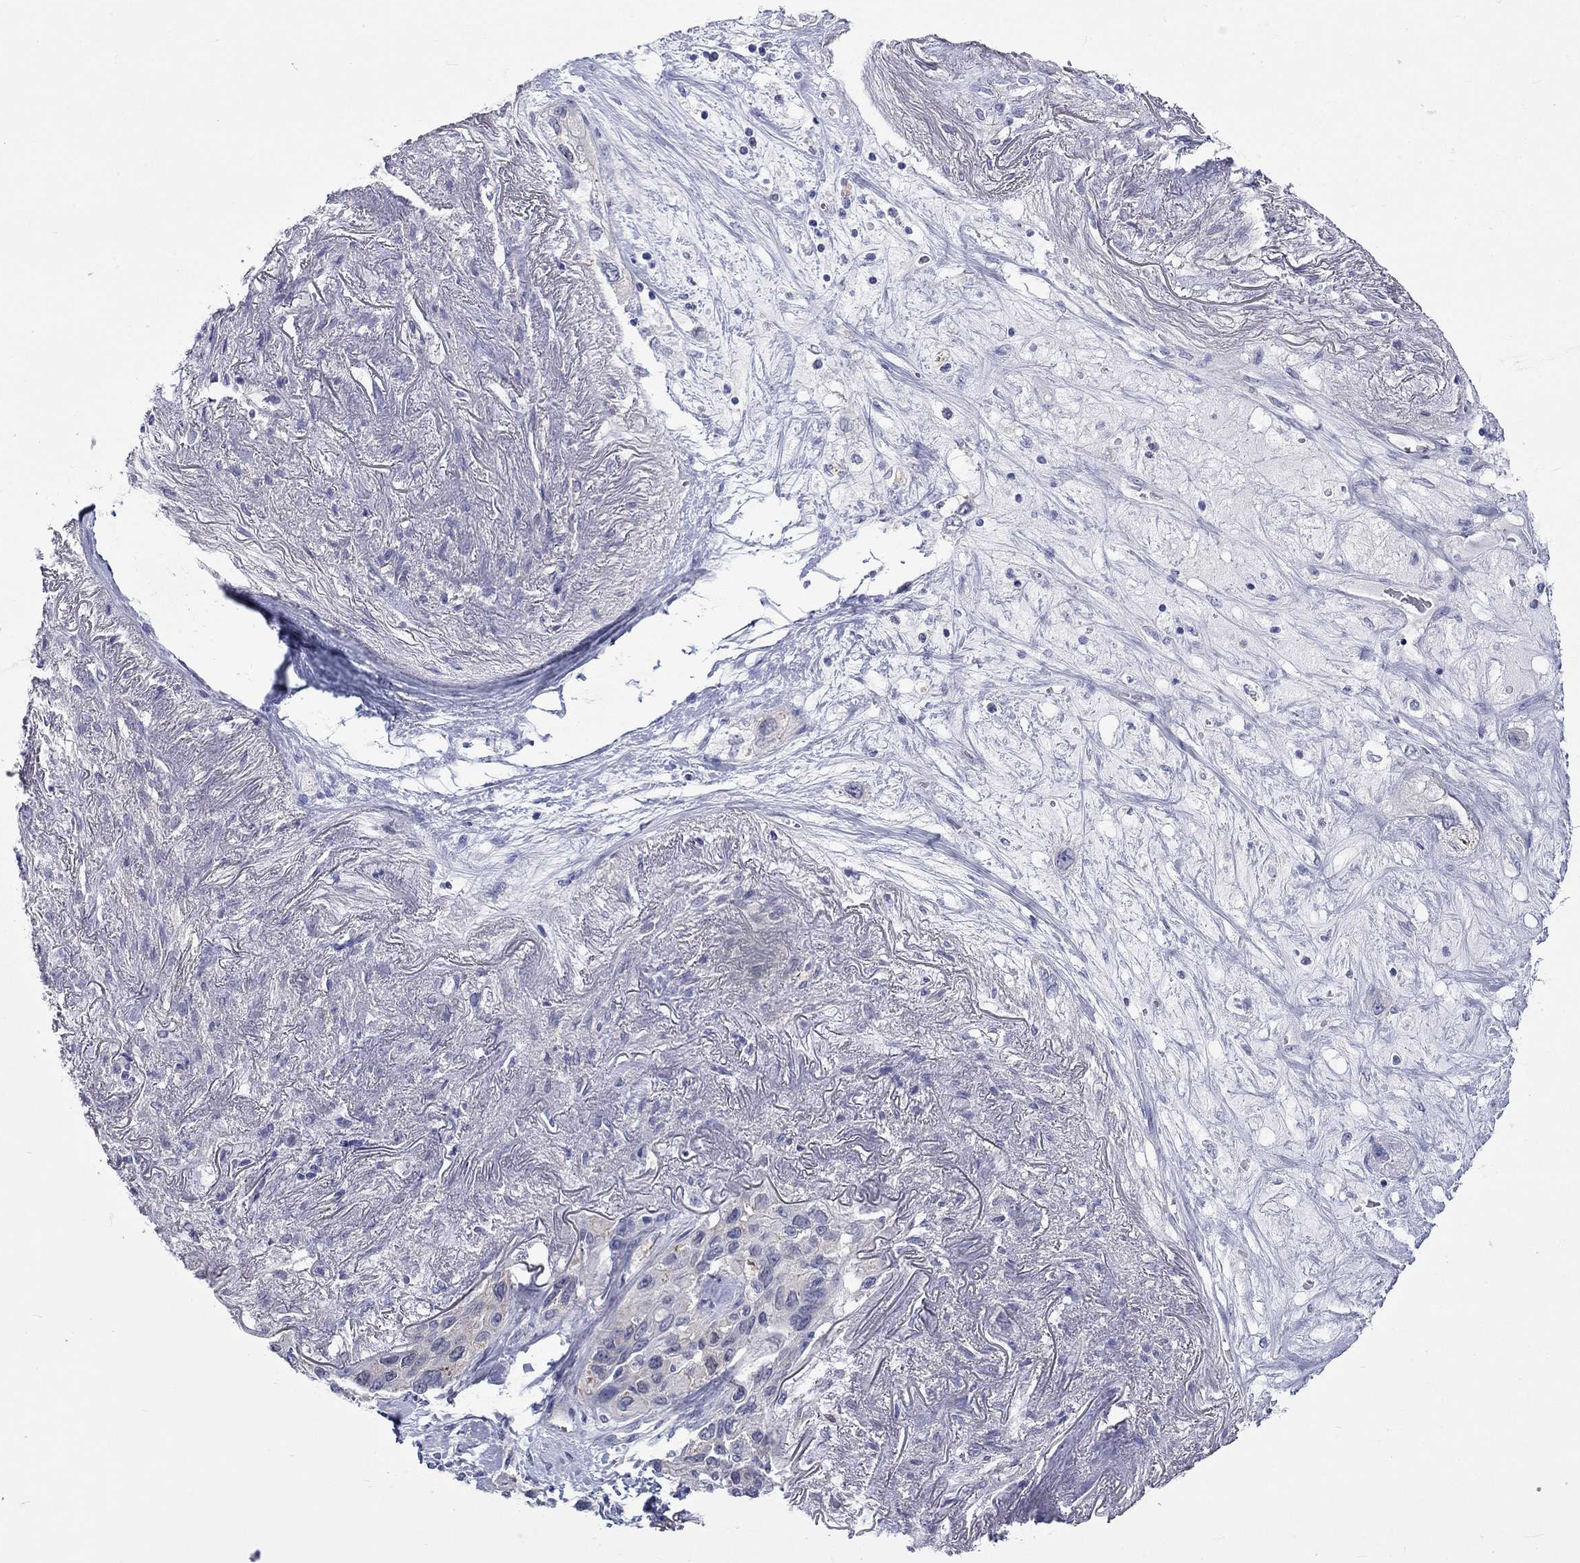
{"staining": {"intensity": "negative", "quantity": "none", "location": "none"}, "tissue": "lung cancer", "cell_type": "Tumor cells", "image_type": "cancer", "snomed": [{"axis": "morphology", "description": "Squamous cell carcinoma, NOS"}, {"axis": "topography", "description": "Lung"}], "caption": "Protein analysis of squamous cell carcinoma (lung) reveals no significant positivity in tumor cells.", "gene": "CERS1", "patient": {"sex": "female", "age": 70}}